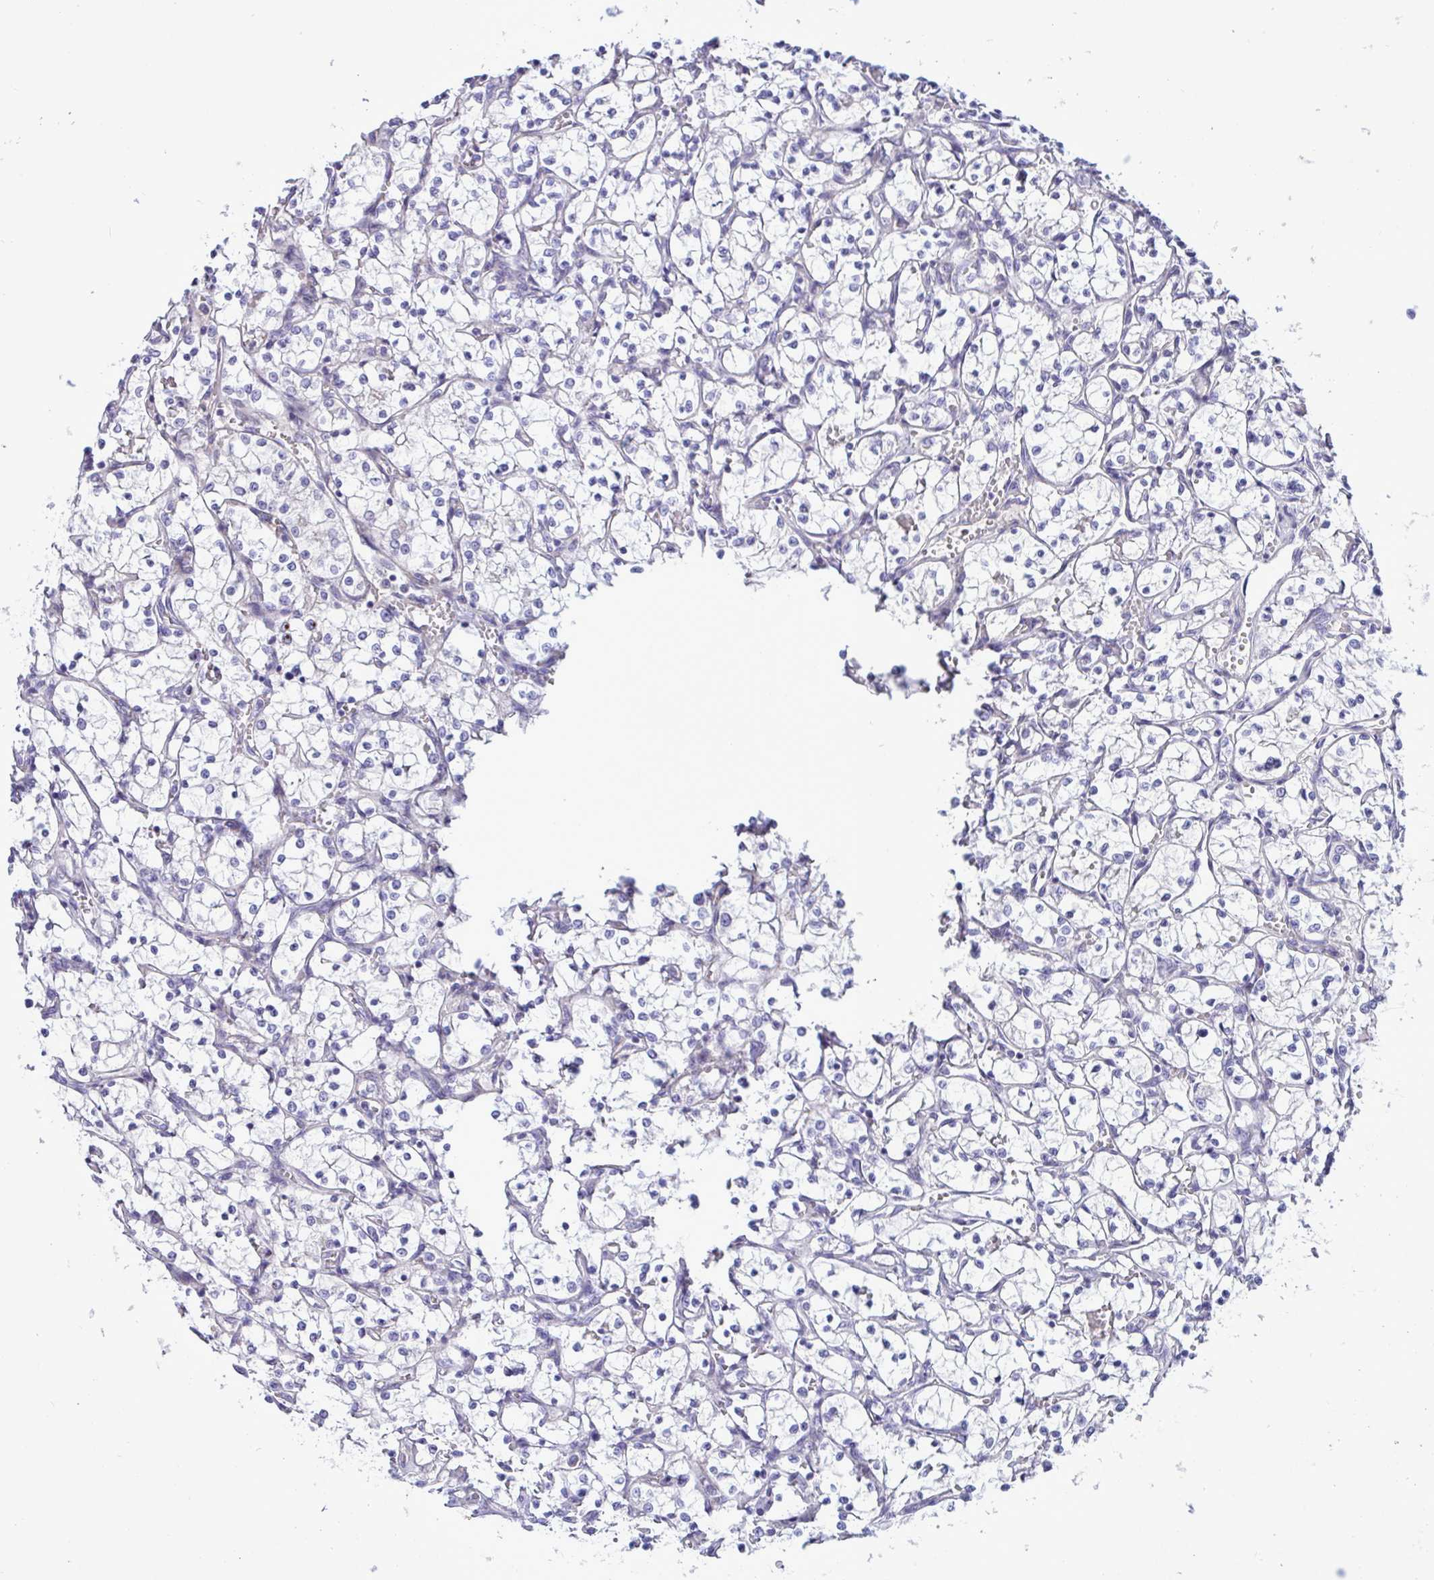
{"staining": {"intensity": "negative", "quantity": "none", "location": "none"}, "tissue": "renal cancer", "cell_type": "Tumor cells", "image_type": "cancer", "snomed": [{"axis": "morphology", "description": "Adenocarcinoma, NOS"}, {"axis": "topography", "description": "Kidney"}], "caption": "The IHC image has no significant positivity in tumor cells of renal adenocarcinoma tissue.", "gene": "FAM86B1", "patient": {"sex": "female", "age": 69}}